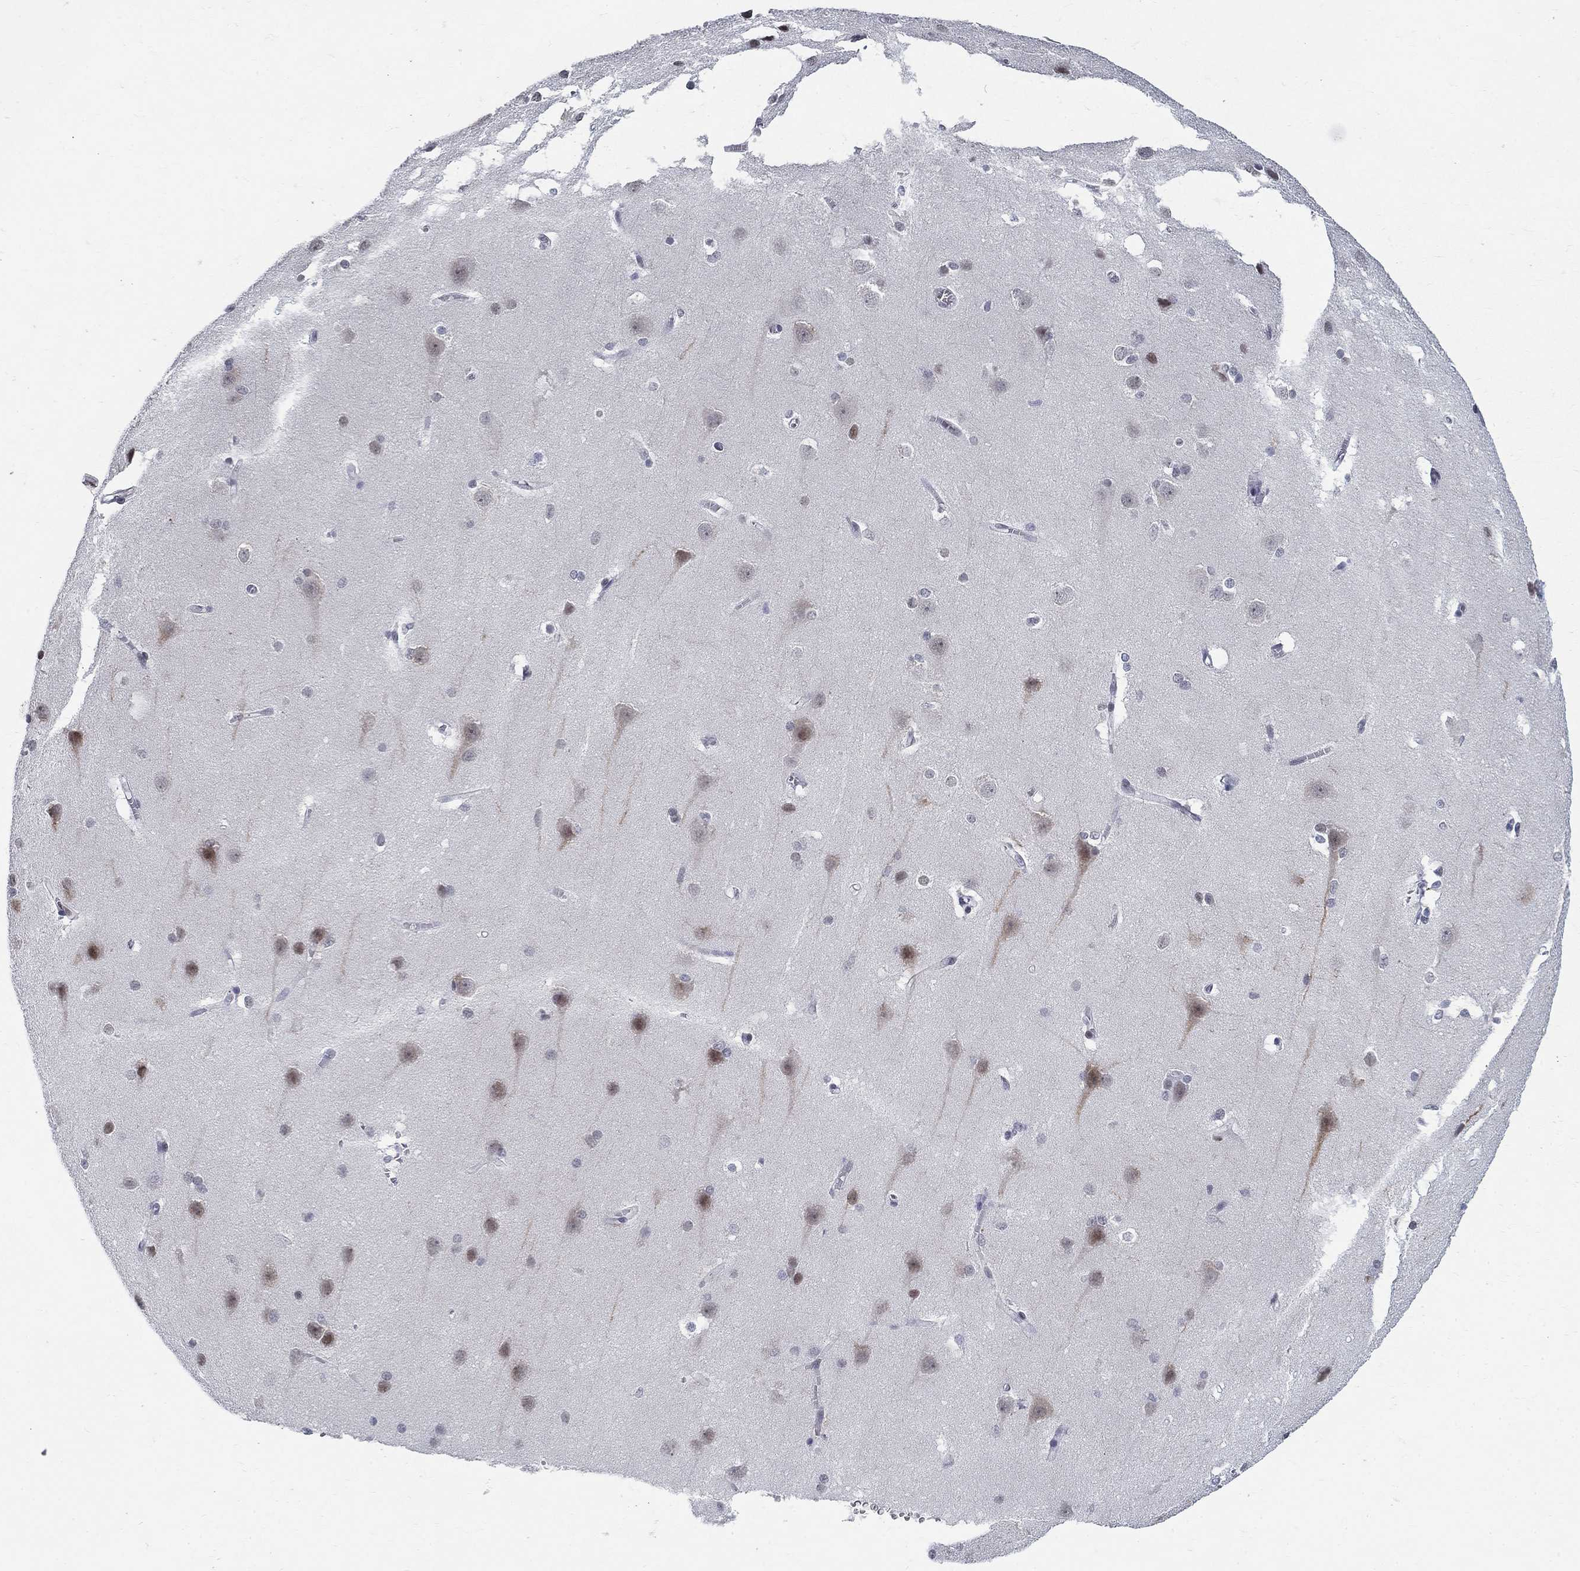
{"staining": {"intensity": "negative", "quantity": "none", "location": "none"}, "tissue": "cerebral cortex", "cell_type": "Endothelial cells", "image_type": "normal", "snomed": [{"axis": "morphology", "description": "Normal tissue, NOS"}, {"axis": "topography", "description": "Cerebral cortex"}], "caption": "Immunohistochemical staining of normal cerebral cortex demonstrates no significant expression in endothelial cells. The staining is performed using DAB (3,3'-diaminobenzidine) brown chromogen with nuclei counter-stained in using hematoxylin.", "gene": "BHLHE22", "patient": {"sex": "male", "age": 37}}